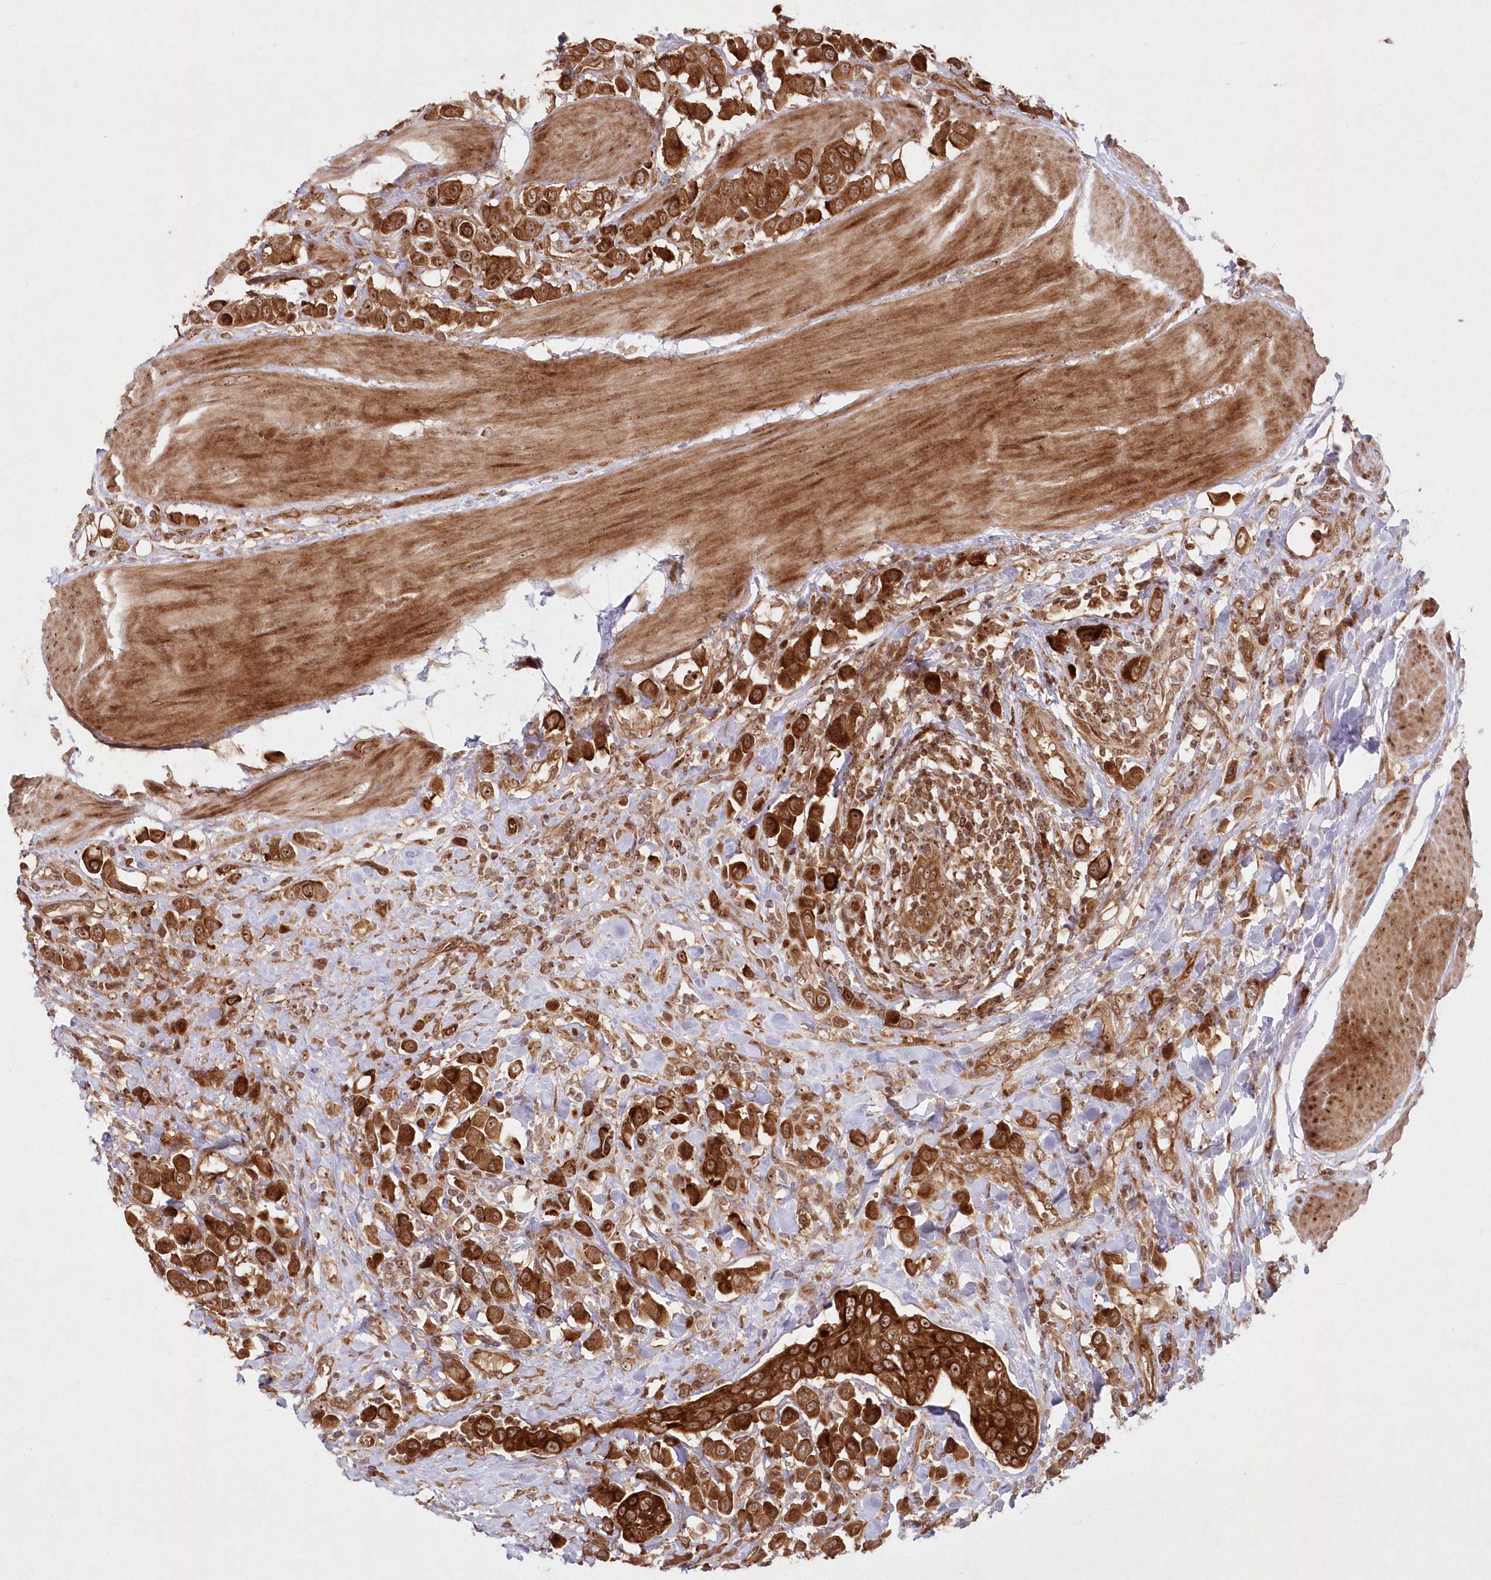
{"staining": {"intensity": "strong", "quantity": ">75%", "location": "cytoplasmic/membranous,nuclear"}, "tissue": "urothelial cancer", "cell_type": "Tumor cells", "image_type": "cancer", "snomed": [{"axis": "morphology", "description": "Urothelial carcinoma, High grade"}, {"axis": "topography", "description": "Urinary bladder"}], "caption": "Immunohistochemical staining of urothelial cancer demonstrates high levels of strong cytoplasmic/membranous and nuclear protein staining in about >75% of tumor cells.", "gene": "SERINC1", "patient": {"sex": "male", "age": 50}}